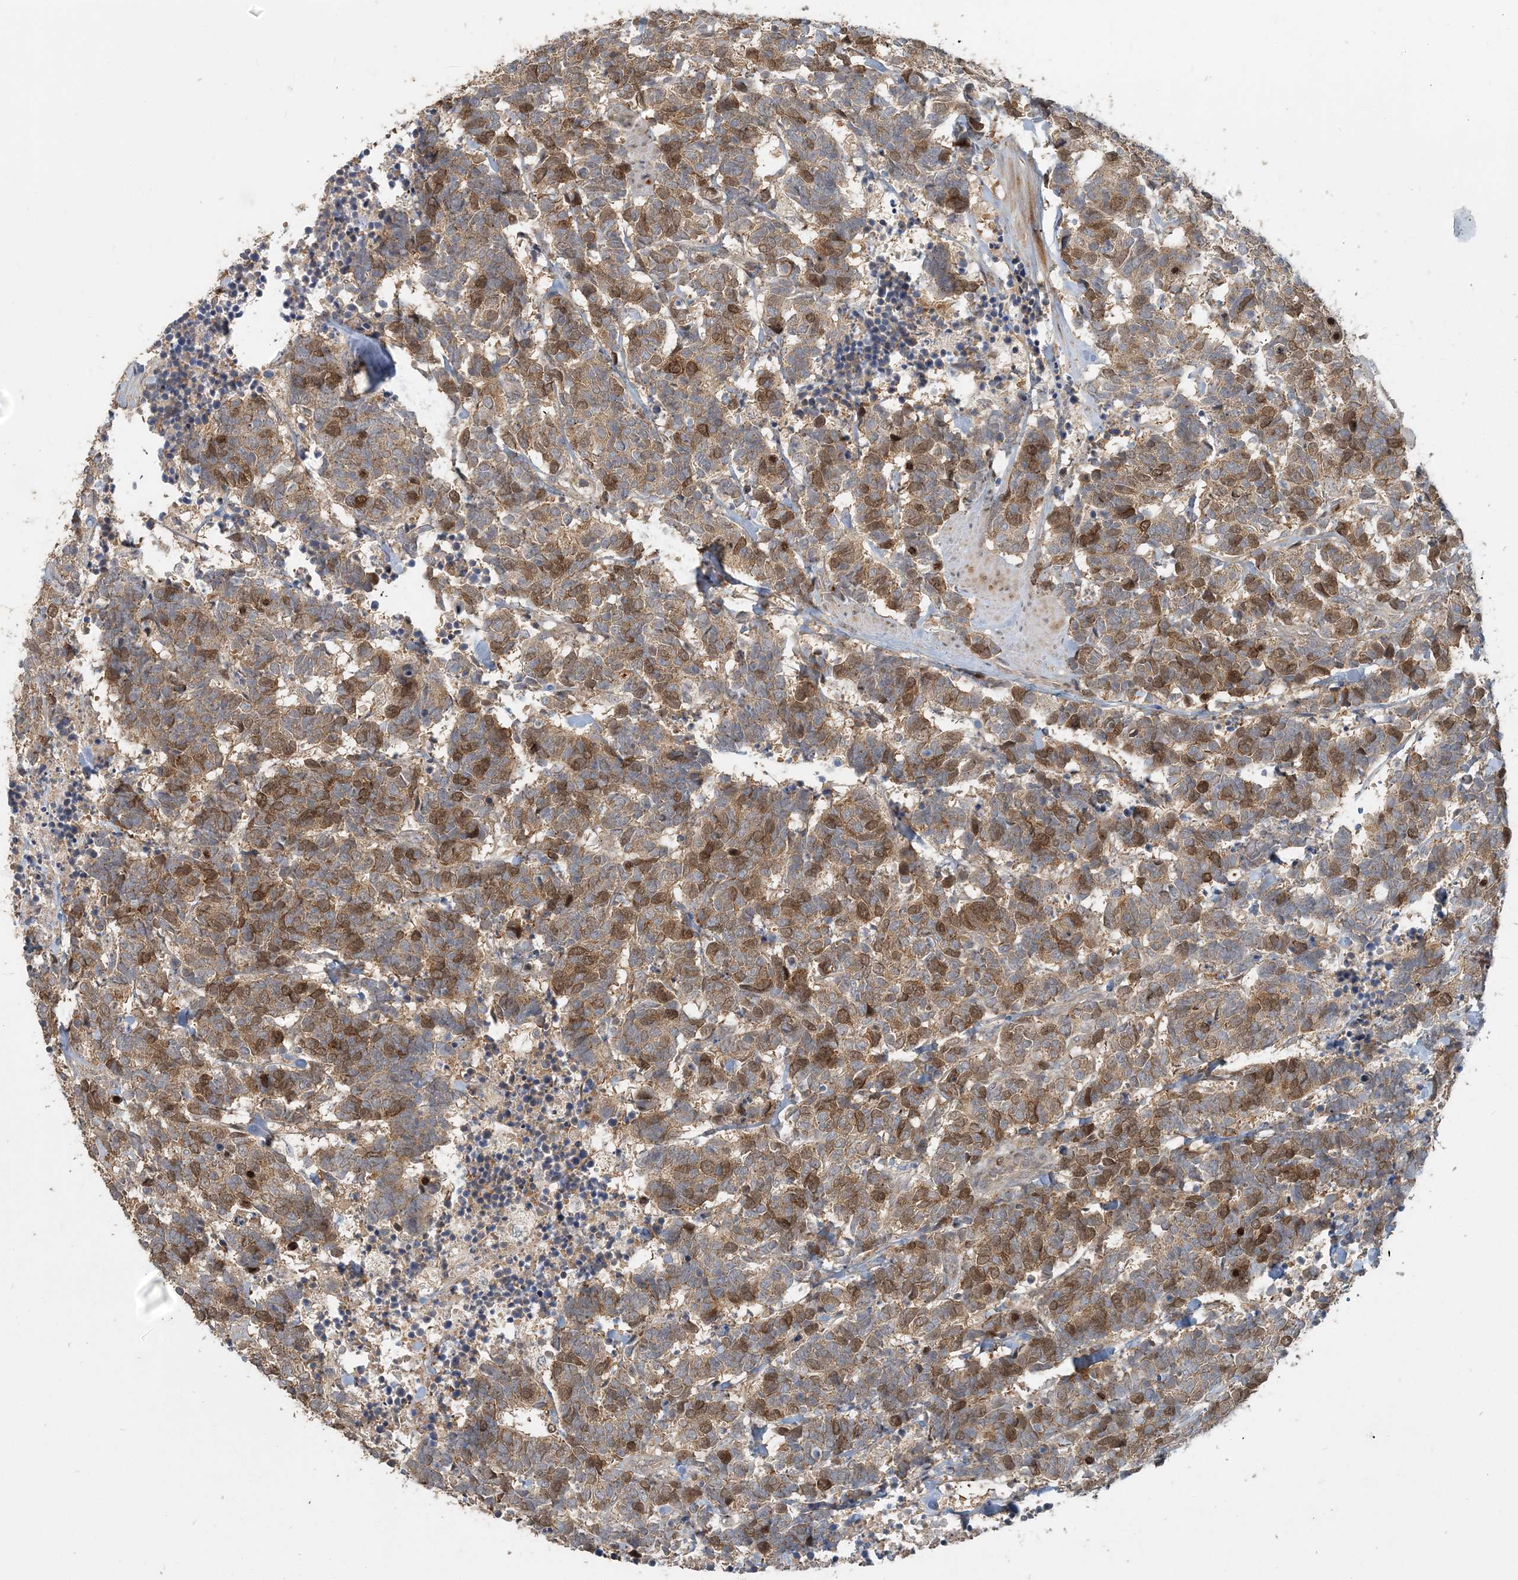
{"staining": {"intensity": "moderate", "quantity": ">75%", "location": "cytoplasmic/membranous,nuclear"}, "tissue": "carcinoid", "cell_type": "Tumor cells", "image_type": "cancer", "snomed": [{"axis": "morphology", "description": "Carcinoma, NOS"}, {"axis": "morphology", "description": "Carcinoid, malignant, NOS"}, {"axis": "topography", "description": "Urinary bladder"}], "caption": "A brown stain shows moderate cytoplasmic/membranous and nuclear expression of a protein in carcinoid (malignant) tumor cells. Using DAB (3,3'-diaminobenzidine) (brown) and hematoxylin (blue) stains, captured at high magnification using brightfield microscopy.", "gene": "TRAIP", "patient": {"sex": "male", "age": 57}}